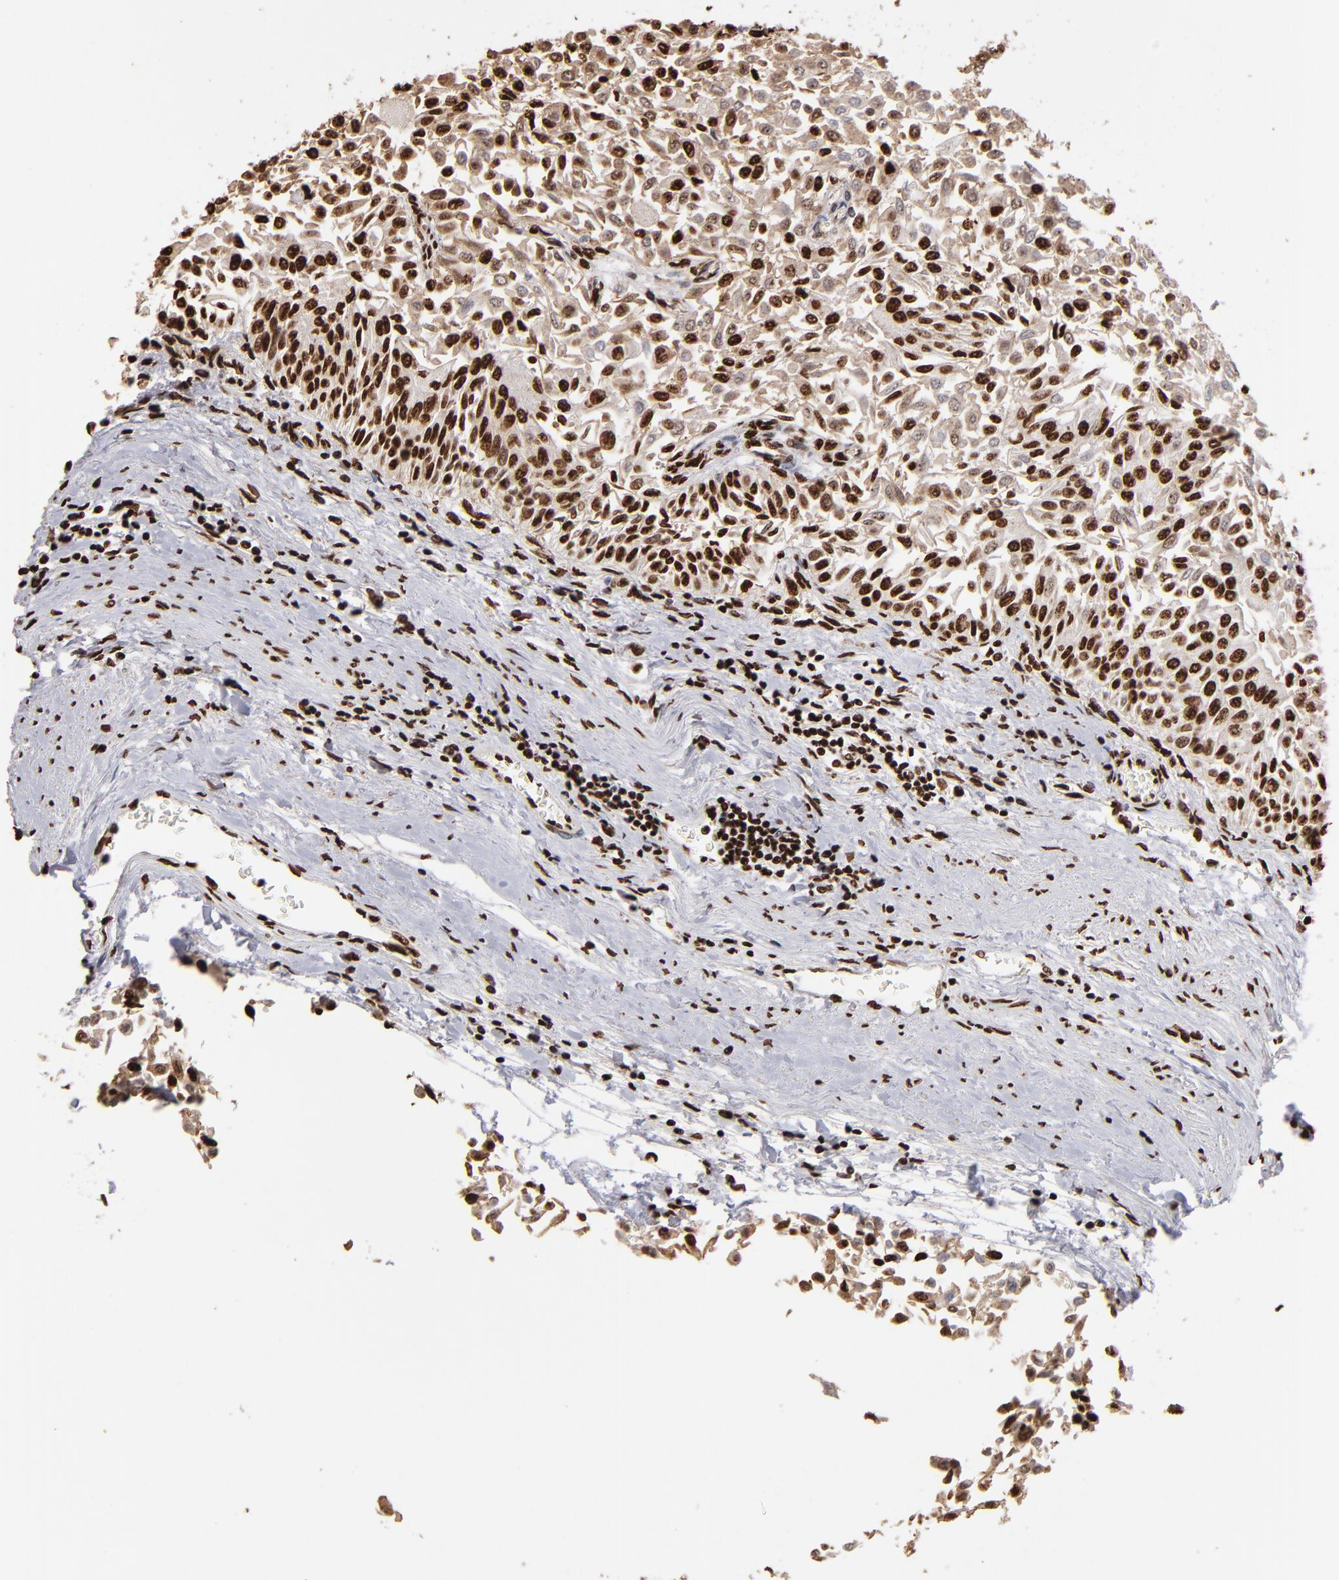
{"staining": {"intensity": "strong", "quantity": "25%-75%", "location": "cytoplasmic/membranous,nuclear"}, "tissue": "urothelial cancer", "cell_type": "Tumor cells", "image_type": "cancer", "snomed": [{"axis": "morphology", "description": "Urothelial carcinoma, Low grade"}, {"axis": "topography", "description": "Urinary bladder"}], "caption": "Urothelial carcinoma (low-grade) tissue reveals strong cytoplasmic/membranous and nuclear staining in about 25%-75% of tumor cells (DAB (3,3'-diaminobenzidine) IHC with brightfield microscopy, high magnification).", "gene": "ILF3", "patient": {"sex": "male", "age": 64}}